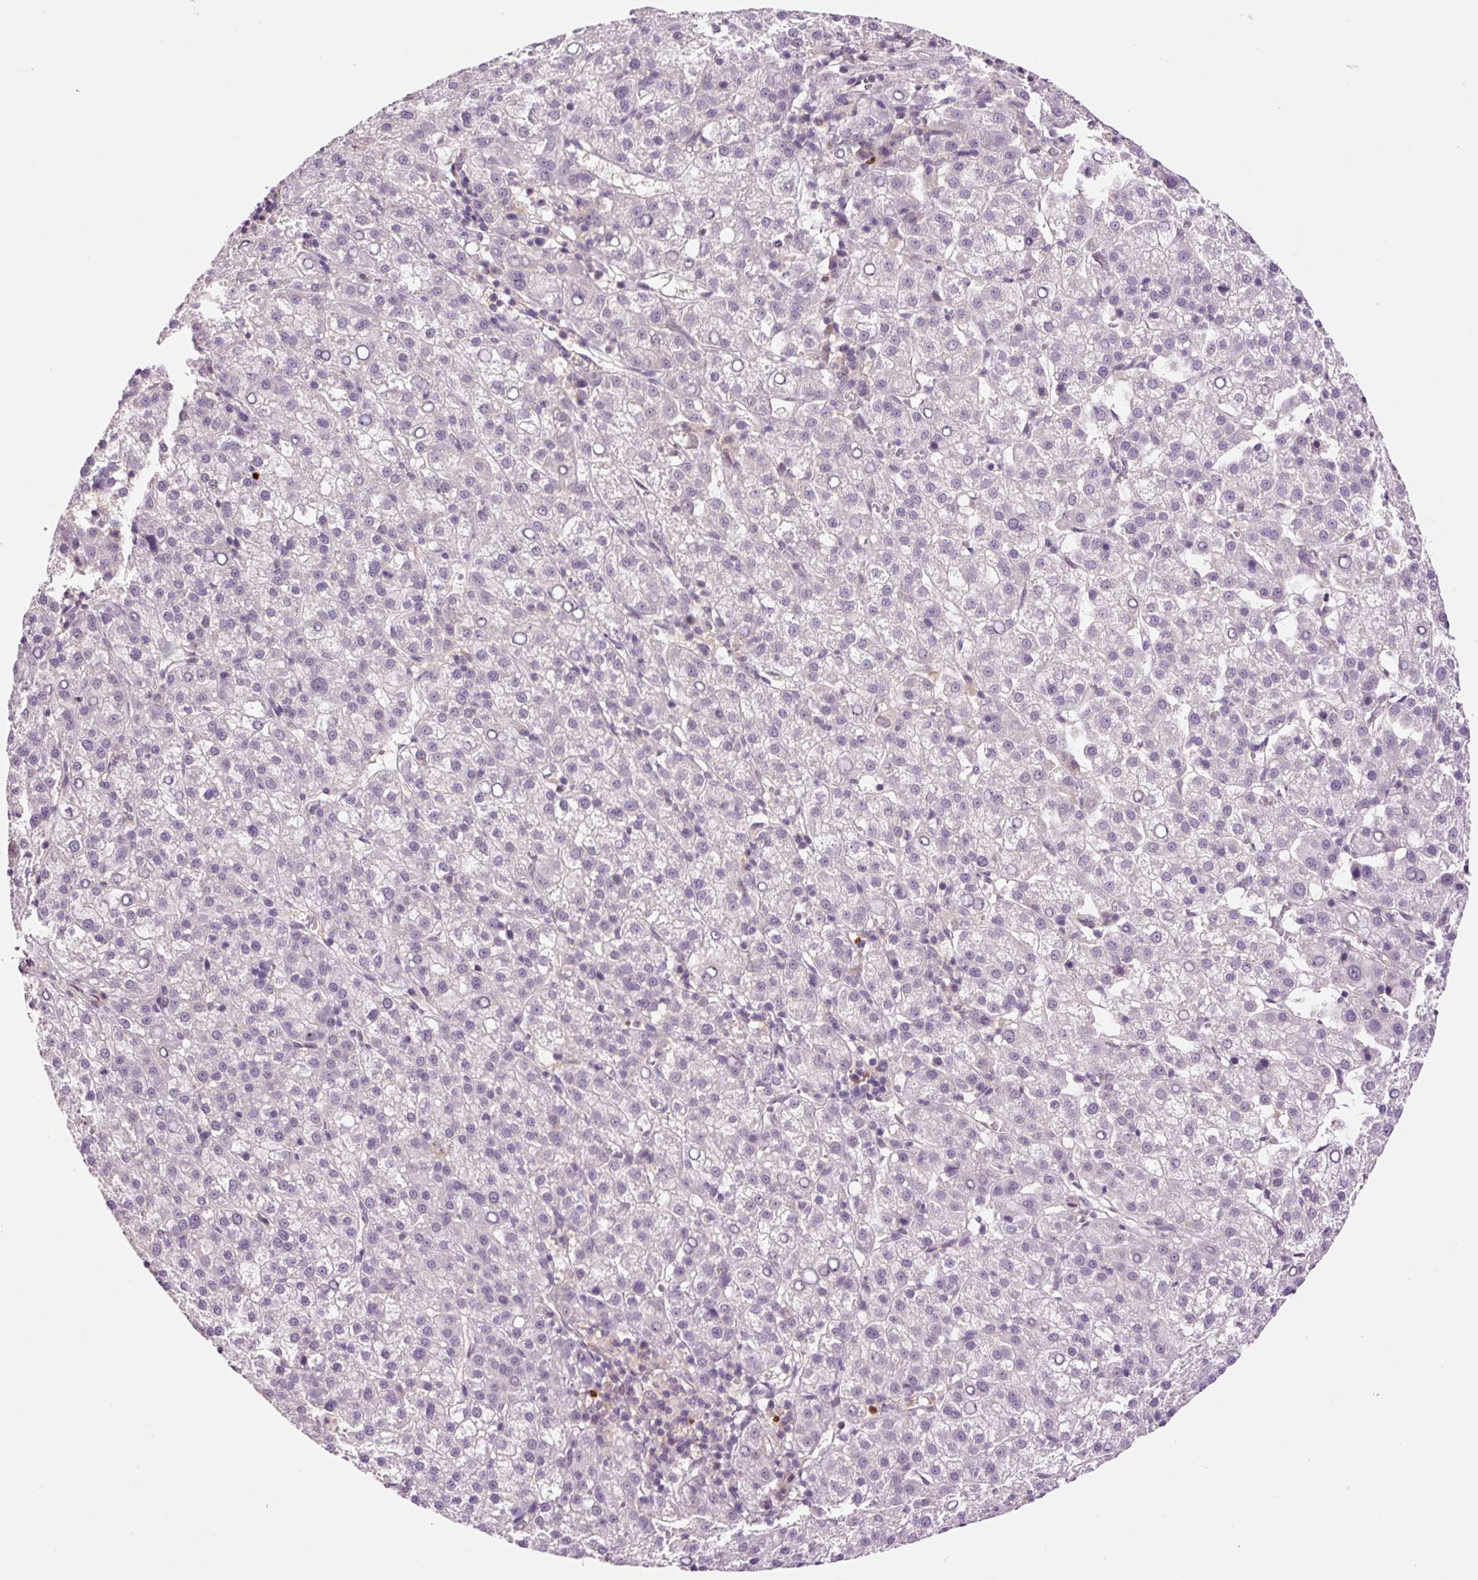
{"staining": {"intensity": "negative", "quantity": "none", "location": "none"}, "tissue": "liver cancer", "cell_type": "Tumor cells", "image_type": "cancer", "snomed": [{"axis": "morphology", "description": "Carcinoma, Hepatocellular, NOS"}, {"axis": "topography", "description": "Liver"}], "caption": "Immunohistochemistry image of neoplastic tissue: hepatocellular carcinoma (liver) stained with DAB (3,3'-diaminobenzidine) displays no significant protein positivity in tumor cells.", "gene": "DPPA4", "patient": {"sex": "female", "age": 58}}